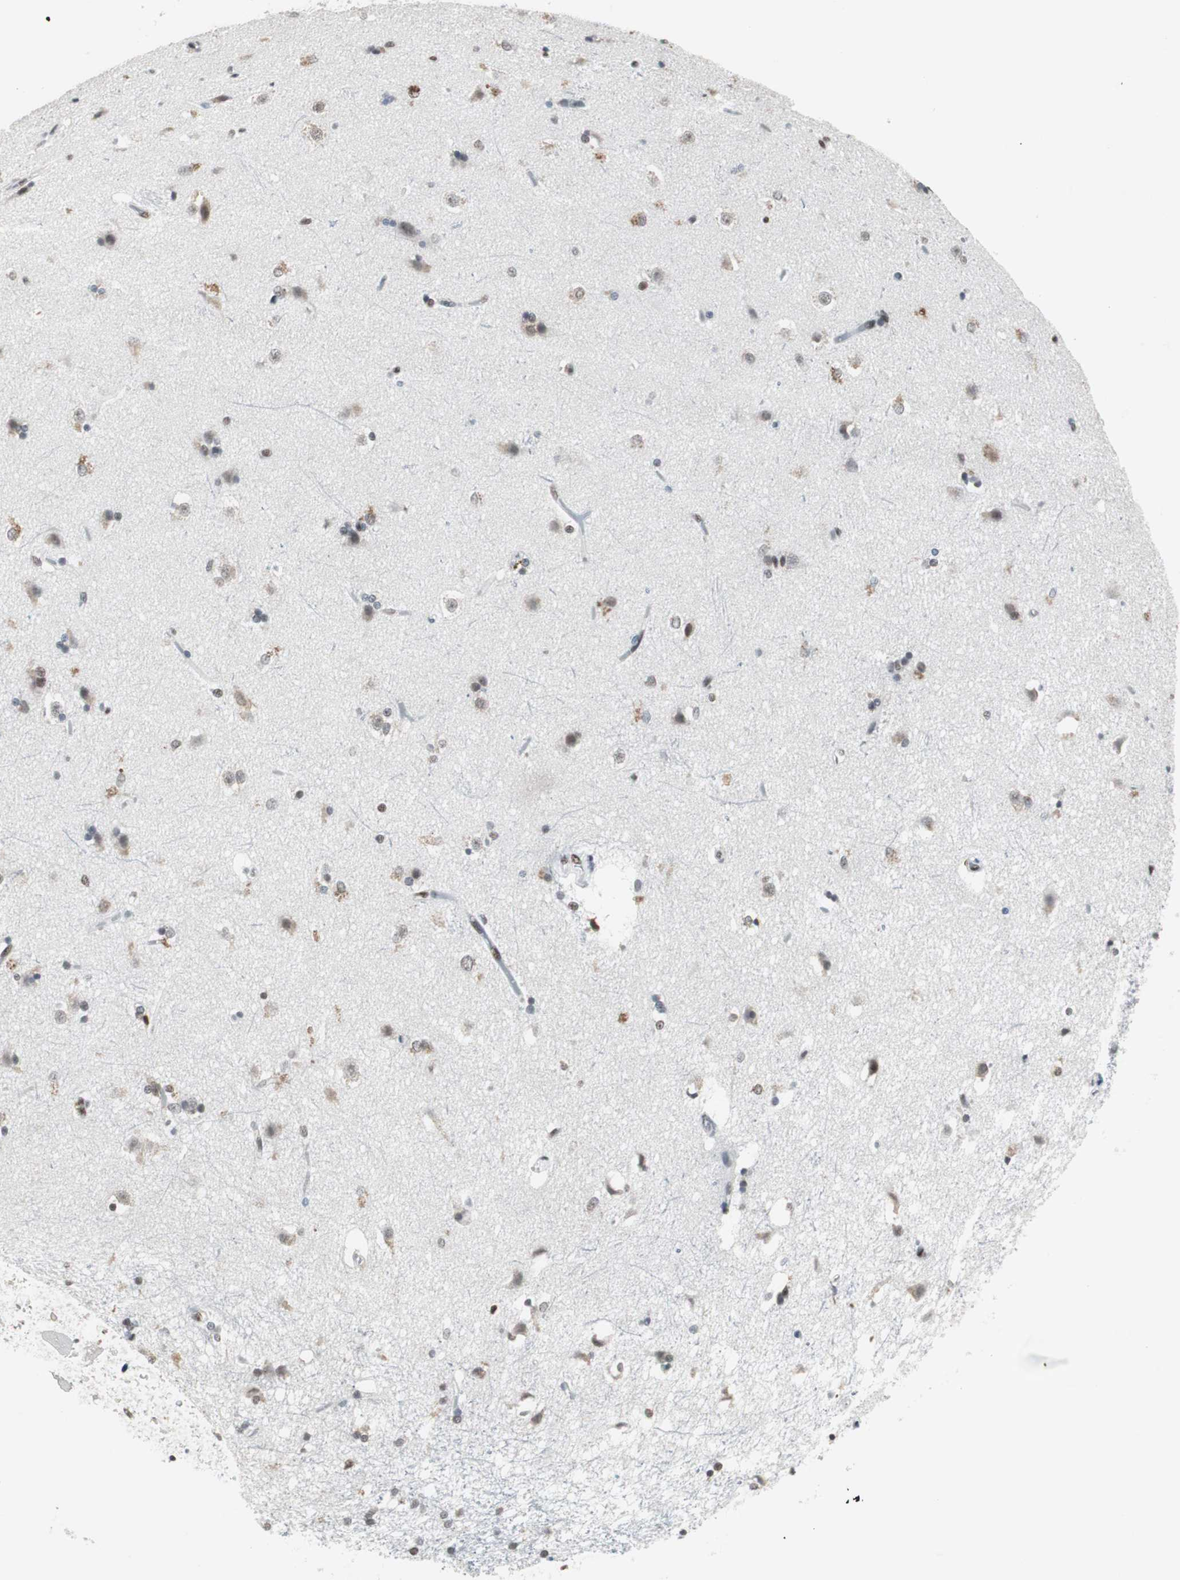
{"staining": {"intensity": "weak", "quantity": "25%-75%", "location": "cytoplasmic/membranous"}, "tissue": "caudate", "cell_type": "Glial cells", "image_type": "normal", "snomed": [{"axis": "morphology", "description": "Normal tissue, NOS"}, {"axis": "topography", "description": "Lateral ventricle wall"}], "caption": "Weak cytoplasmic/membranous positivity for a protein is appreciated in about 25%-75% of glial cells of unremarkable caudate using IHC.", "gene": "RAD9A", "patient": {"sex": "female", "age": 19}}